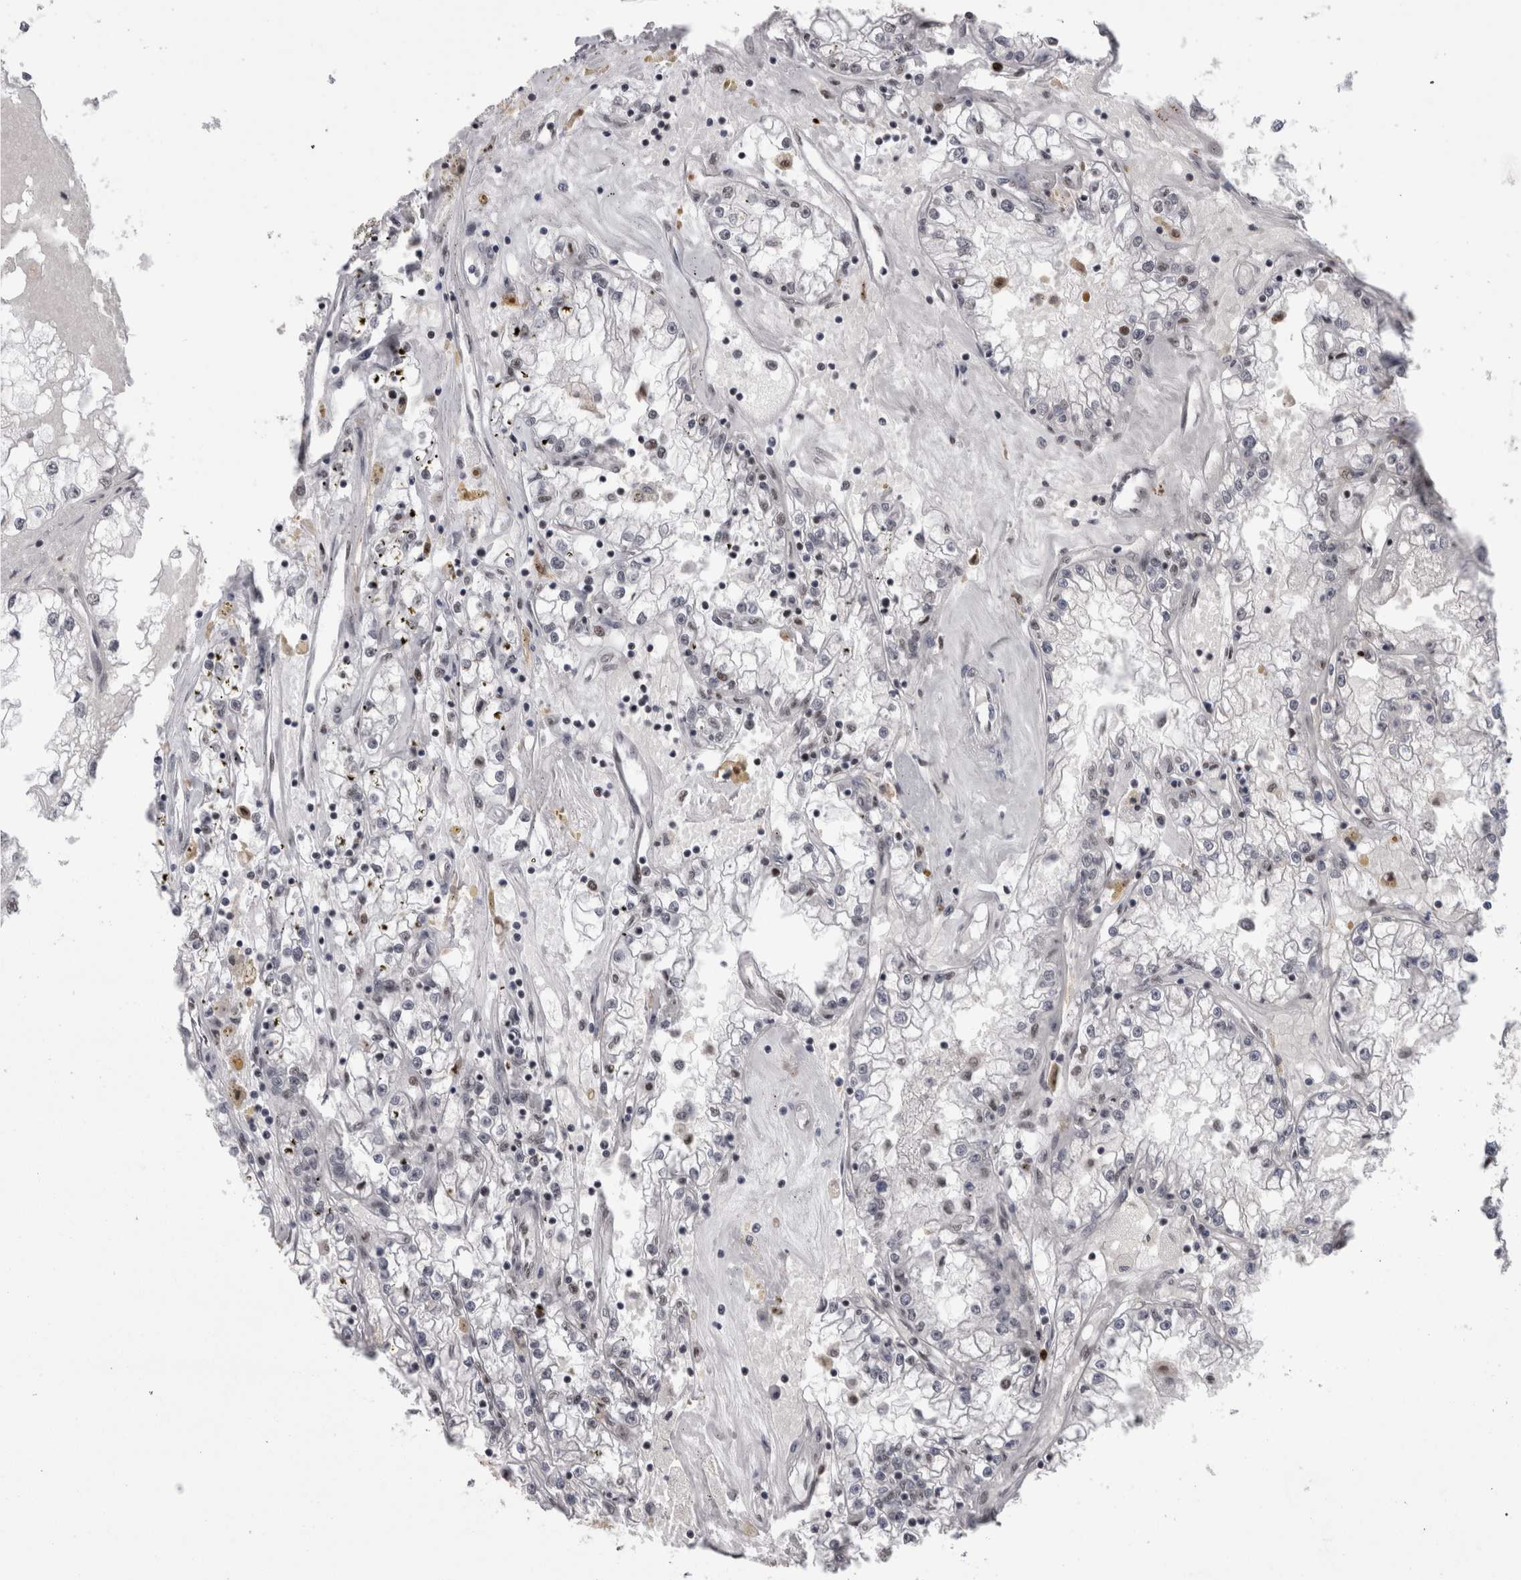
{"staining": {"intensity": "weak", "quantity": "<25%", "location": "nuclear"}, "tissue": "renal cancer", "cell_type": "Tumor cells", "image_type": "cancer", "snomed": [{"axis": "morphology", "description": "Adenocarcinoma, NOS"}, {"axis": "topography", "description": "Kidney"}], "caption": "This is an immunohistochemistry (IHC) histopathology image of human adenocarcinoma (renal). There is no positivity in tumor cells.", "gene": "SNRNP40", "patient": {"sex": "male", "age": 56}}